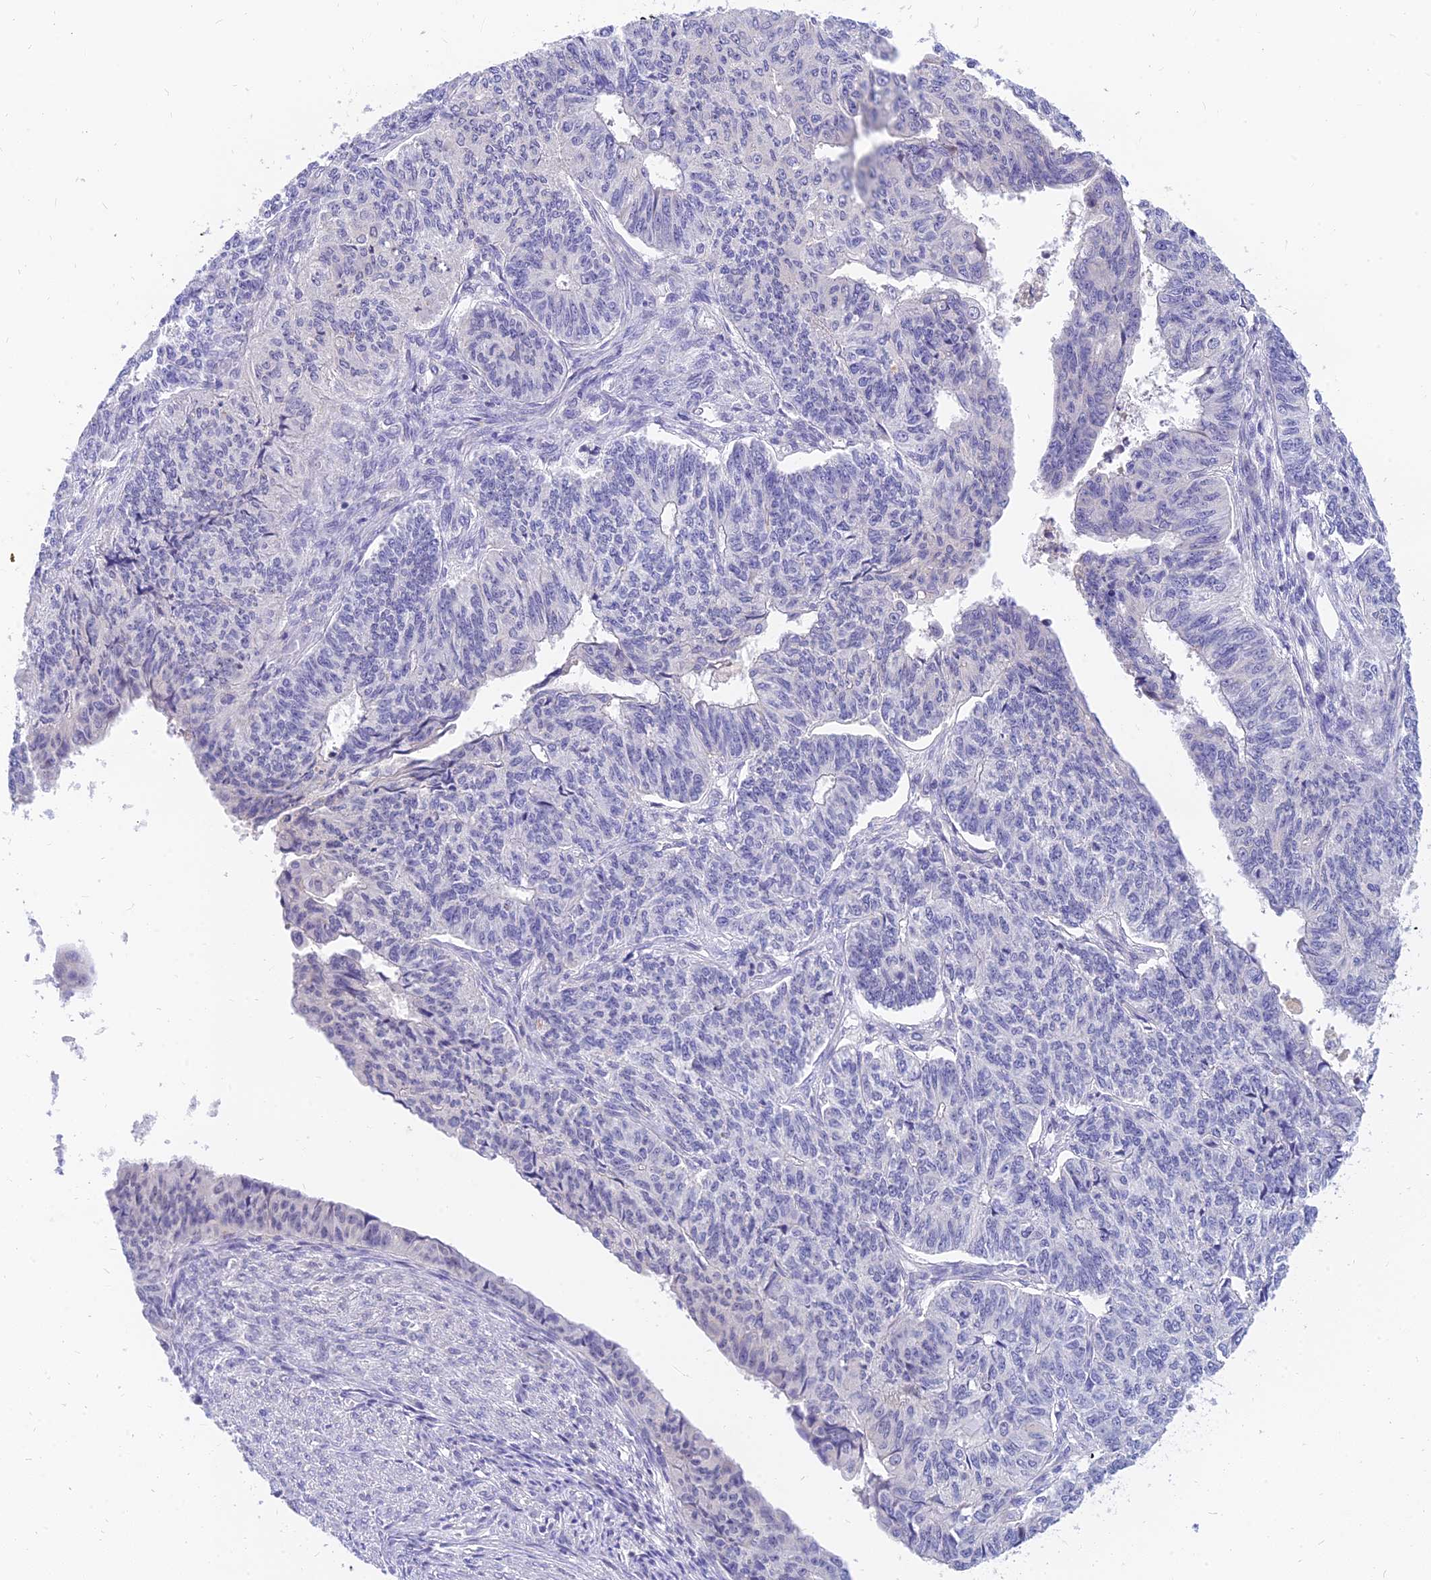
{"staining": {"intensity": "negative", "quantity": "none", "location": "none"}, "tissue": "endometrial cancer", "cell_type": "Tumor cells", "image_type": "cancer", "snomed": [{"axis": "morphology", "description": "Adenocarcinoma, NOS"}, {"axis": "topography", "description": "Endometrium"}], "caption": "A photomicrograph of endometrial cancer (adenocarcinoma) stained for a protein reveals no brown staining in tumor cells.", "gene": "TMEM161B", "patient": {"sex": "female", "age": 32}}